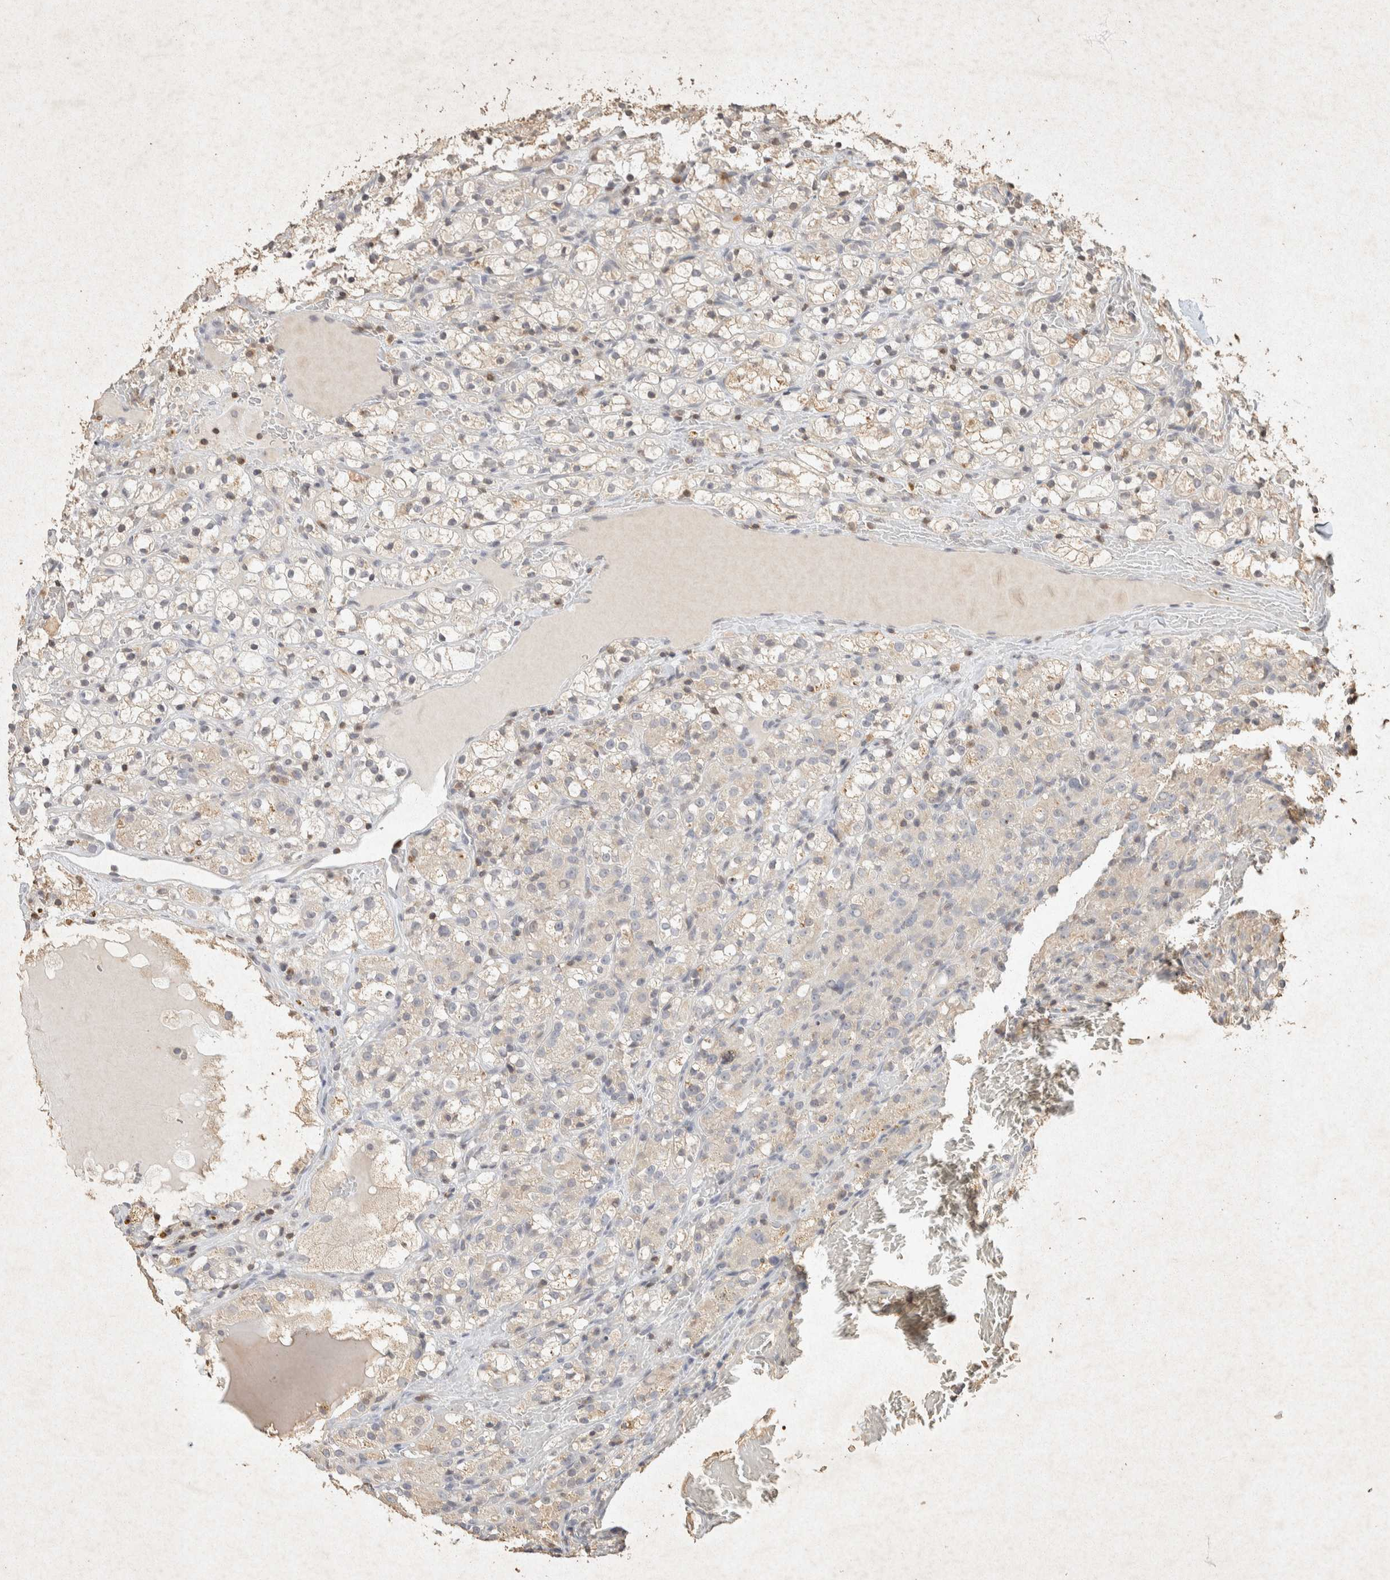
{"staining": {"intensity": "weak", "quantity": "25%-75%", "location": "cytoplasmic/membranous"}, "tissue": "renal cancer", "cell_type": "Tumor cells", "image_type": "cancer", "snomed": [{"axis": "morphology", "description": "Adenocarcinoma, NOS"}, {"axis": "topography", "description": "Kidney"}], "caption": "This is an image of immunohistochemistry staining of renal cancer, which shows weak staining in the cytoplasmic/membranous of tumor cells.", "gene": "RAC2", "patient": {"sex": "male", "age": 61}}